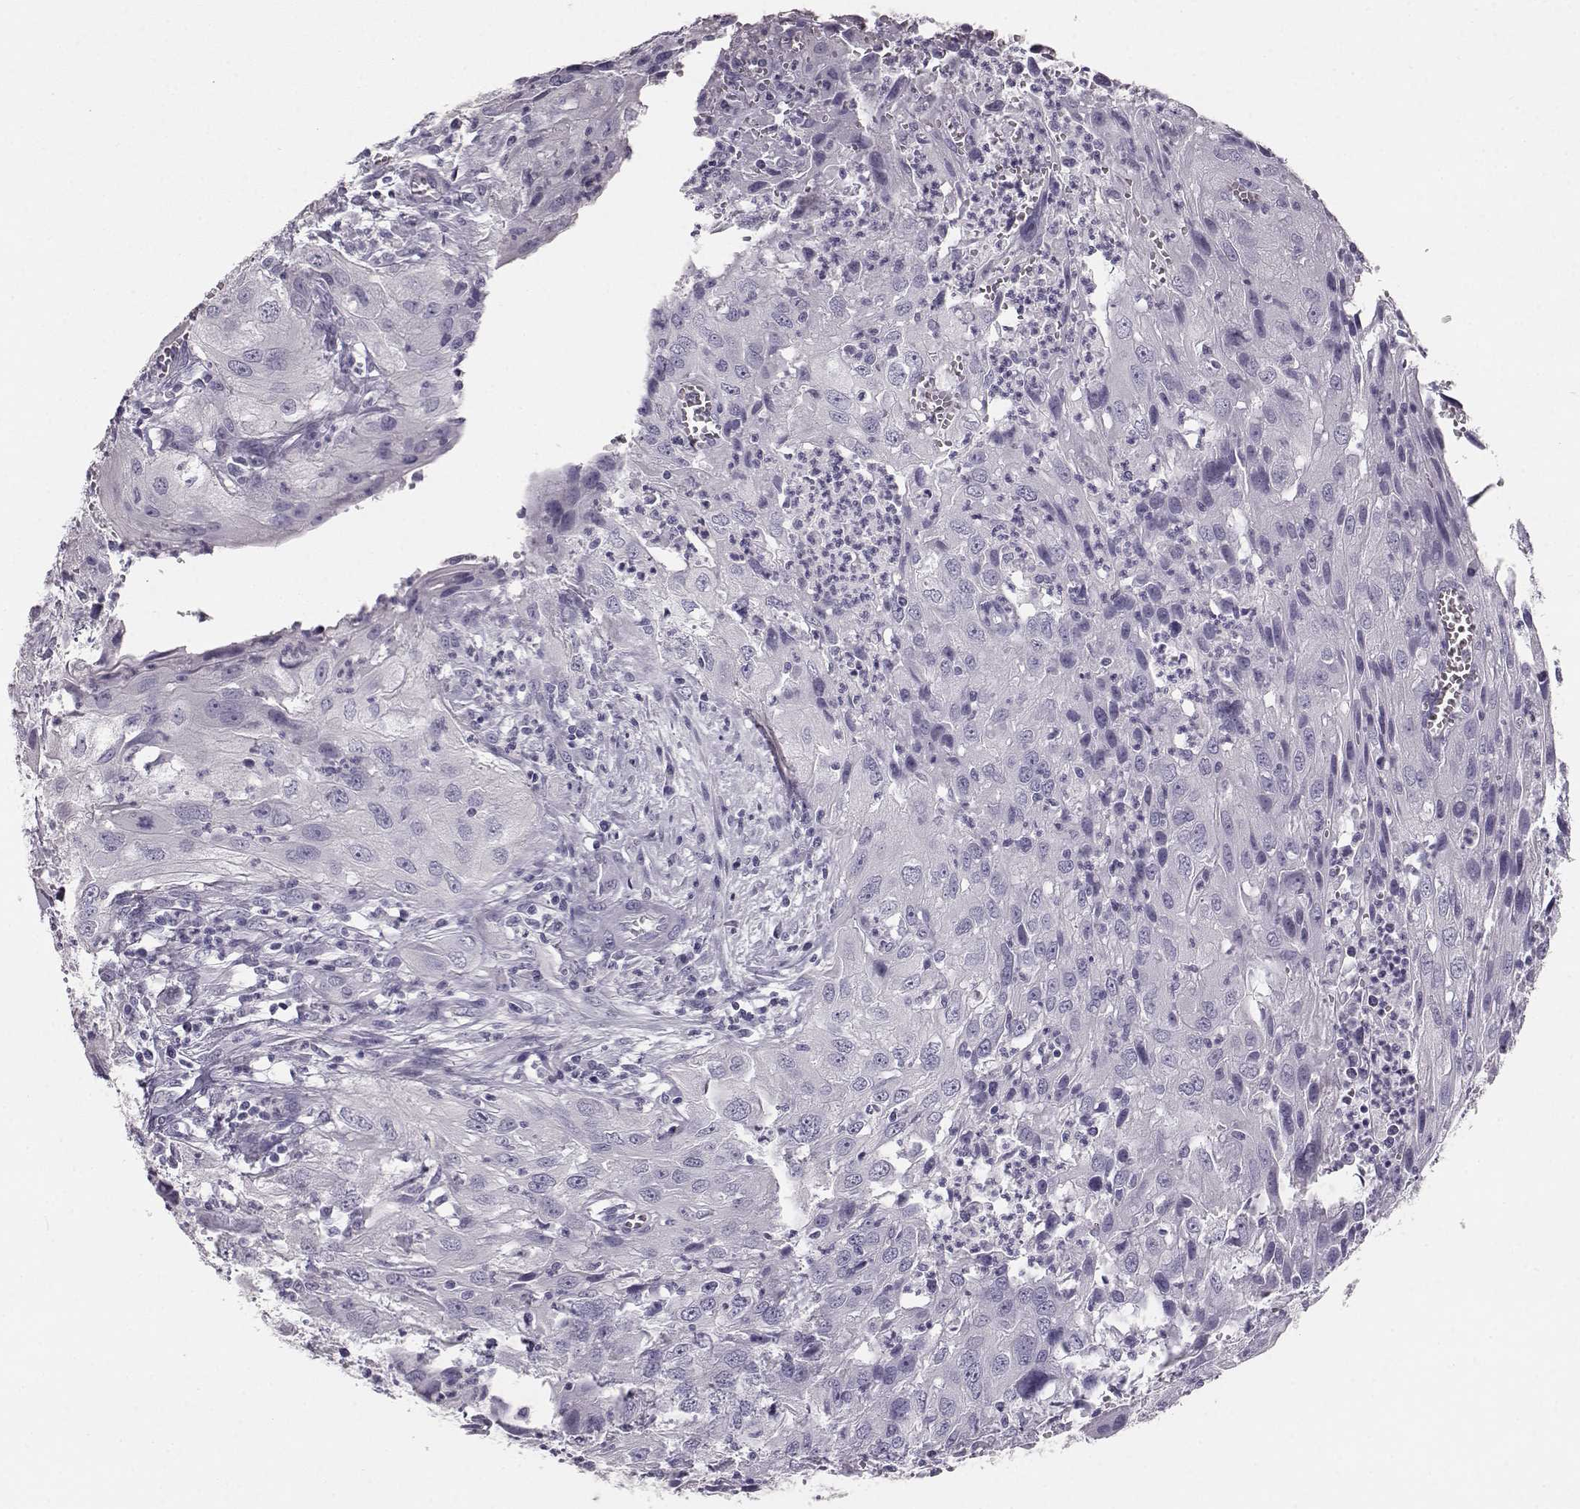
{"staining": {"intensity": "negative", "quantity": "none", "location": "none"}, "tissue": "cervical cancer", "cell_type": "Tumor cells", "image_type": "cancer", "snomed": [{"axis": "morphology", "description": "Squamous cell carcinoma, NOS"}, {"axis": "topography", "description": "Cervix"}], "caption": "DAB immunohistochemical staining of human cervical cancer (squamous cell carcinoma) demonstrates no significant positivity in tumor cells.", "gene": "NPTXR", "patient": {"sex": "female", "age": 32}}